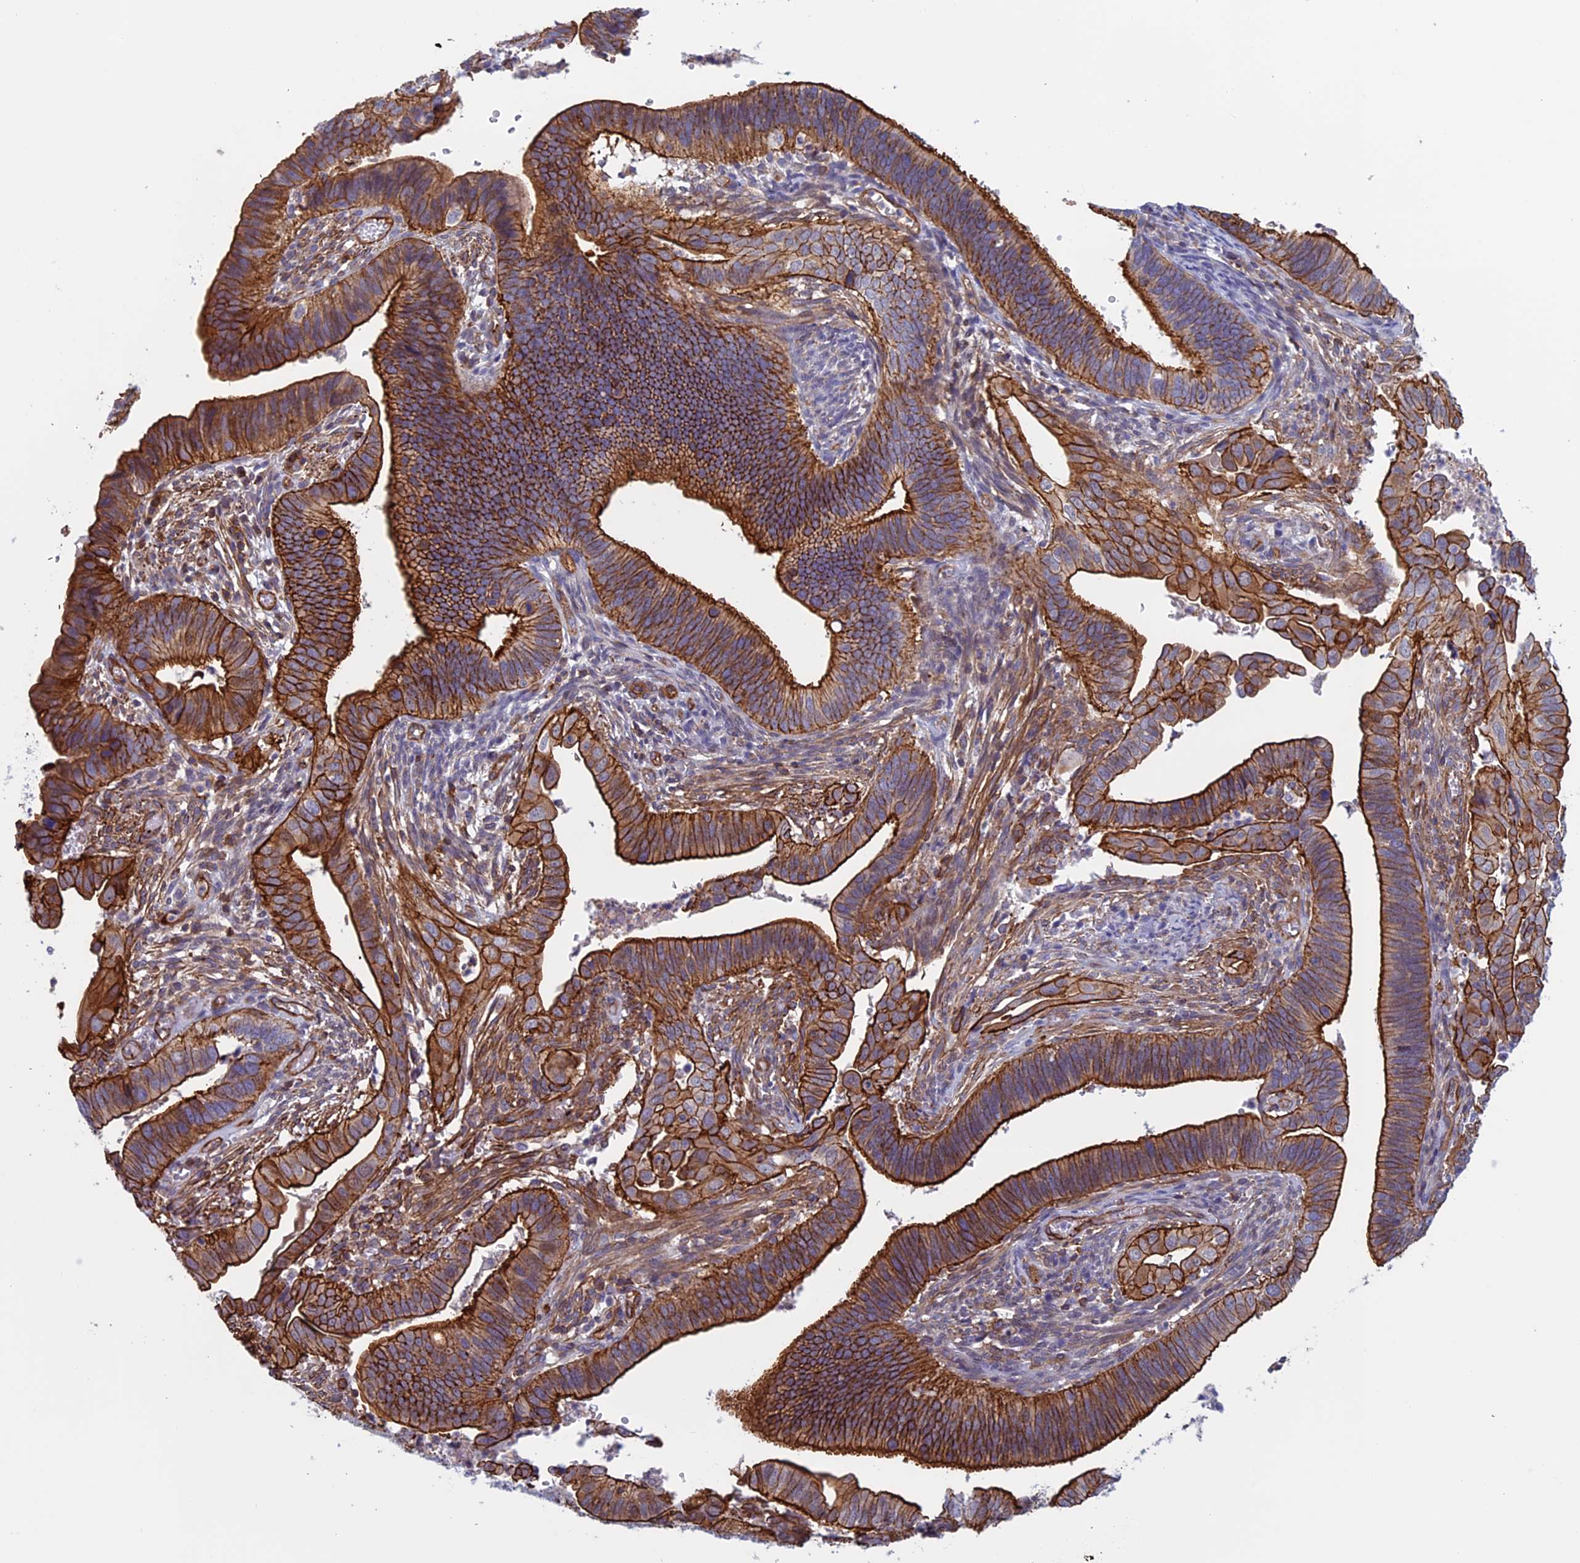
{"staining": {"intensity": "strong", "quantity": ">75%", "location": "cytoplasmic/membranous"}, "tissue": "cervical cancer", "cell_type": "Tumor cells", "image_type": "cancer", "snomed": [{"axis": "morphology", "description": "Adenocarcinoma, NOS"}, {"axis": "topography", "description": "Cervix"}], "caption": "High-power microscopy captured an IHC histopathology image of cervical adenocarcinoma, revealing strong cytoplasmic/membranous positivity in about >75% of tumor cells.", "gene": "ANGPTL2", "patient": {"sex": "female", "age": 42}}